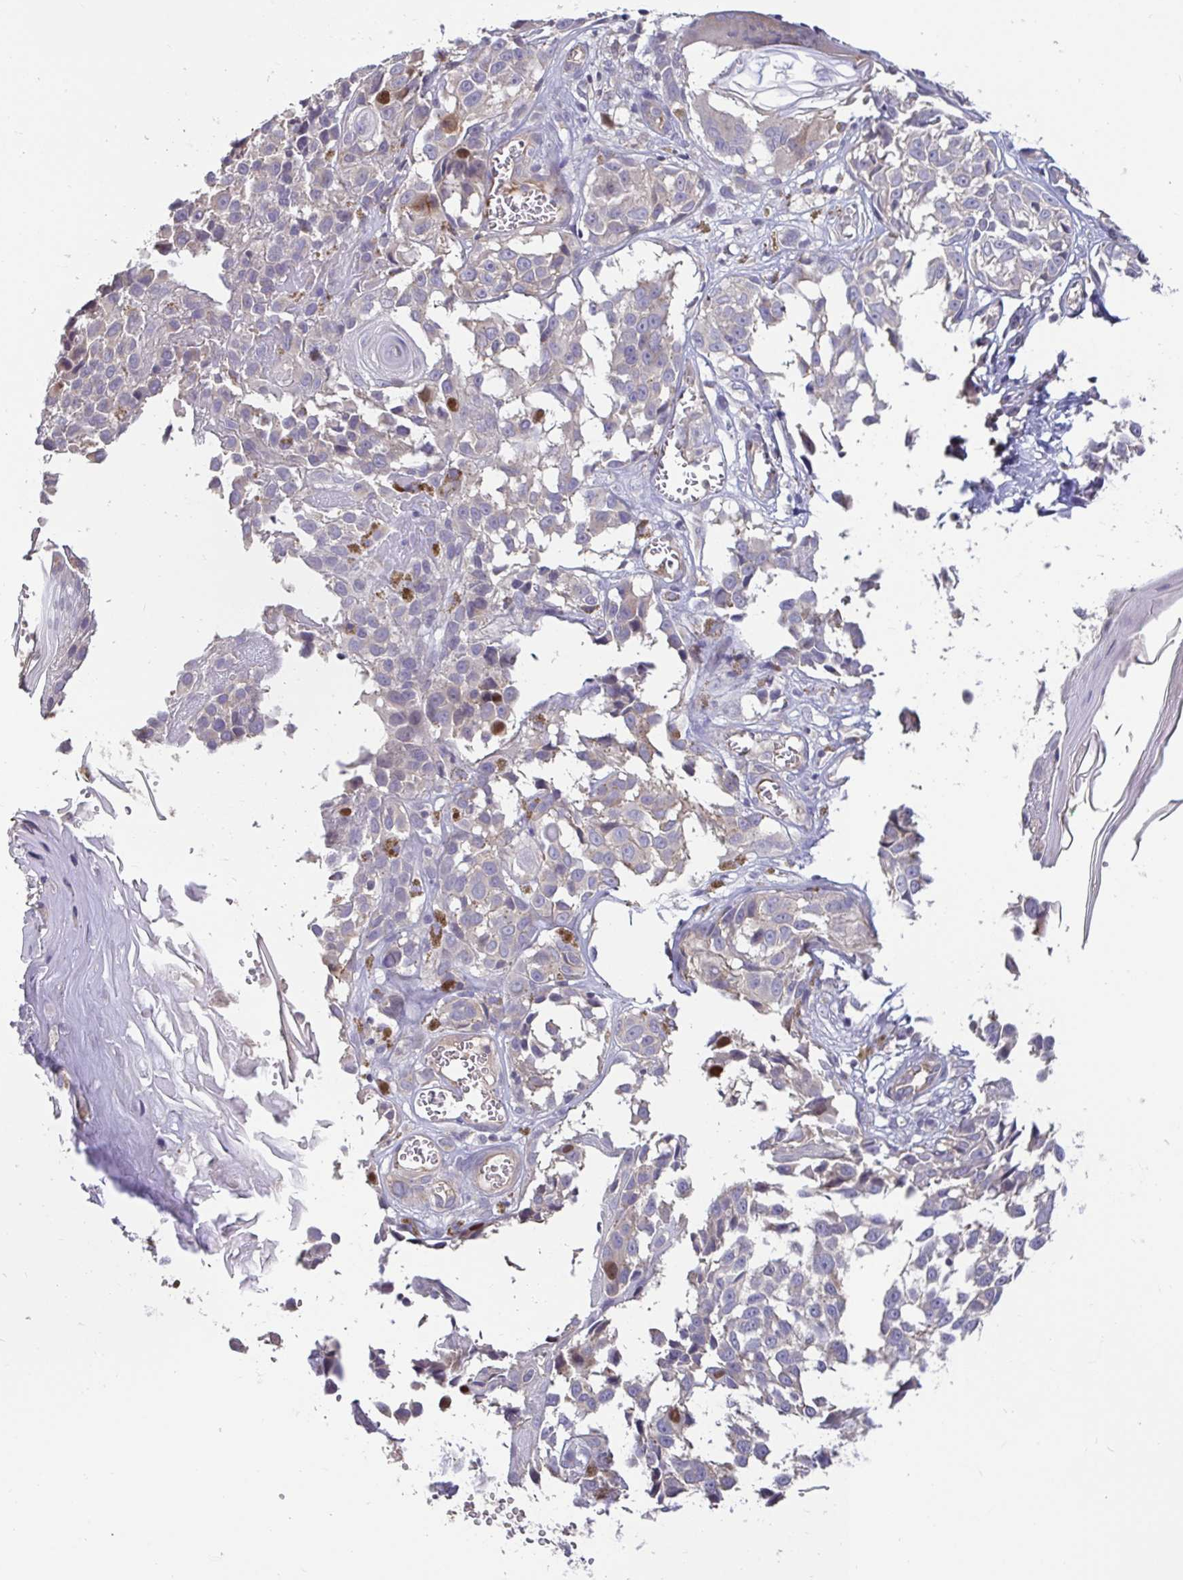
{"staining": {"intensity": "moderate", "quantity": "<25%", "location": "nuclear"}, "tissue": "melanoma", "cell_type": "Tumor cells", "image_type": "cancer", "snomed": [{"axis": "morphology", "description": "Malignant melanoma, NOS"}, {"axis": "topography", "description": "Skin"}], "caption": "Melanoma stained with a protein marker demonstrates moderate staining in tumor cells.", "gene": "ANLN", "patient": {"sex": "male", "age": 73}}